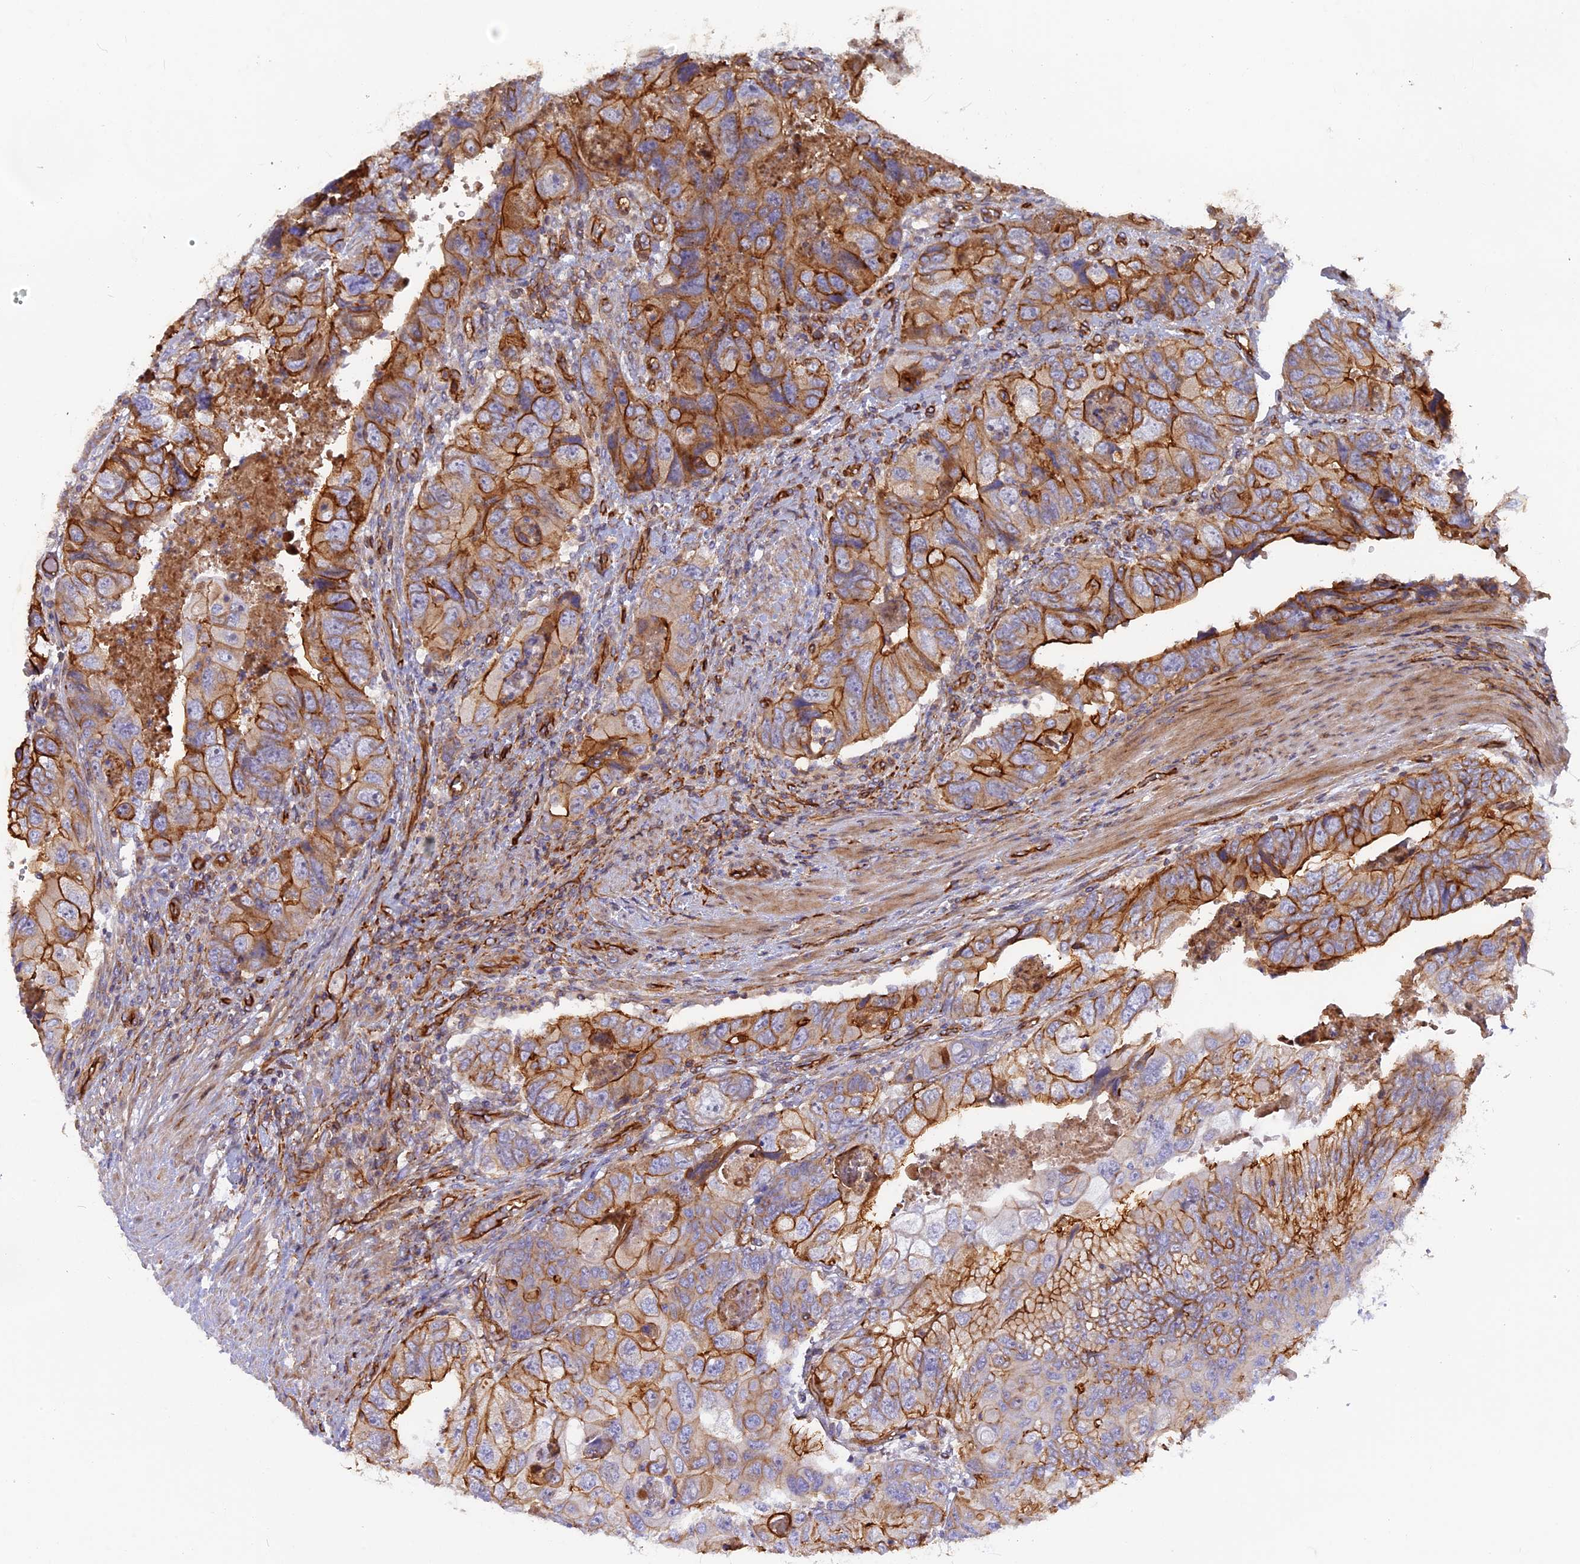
{"staining": {"intensity": "strong", "quantity": ">75%", "location": "cytoplasmic/membranous"}, "tissue": "colorectal cancer", "cell_type": "Tumor cells", "image_type": "cancer", "snomed": [{"axis": "morphology", "description": "Adenocarcinoma, NOS"}, {"axis": "topography", "description": "Colon"}], "caption": "Colorectal cancer stained with a protein marker reveals strong staining in tumor cells.", "gene": "CNBD2", "patient": {"sex": "female", "age": 57}}